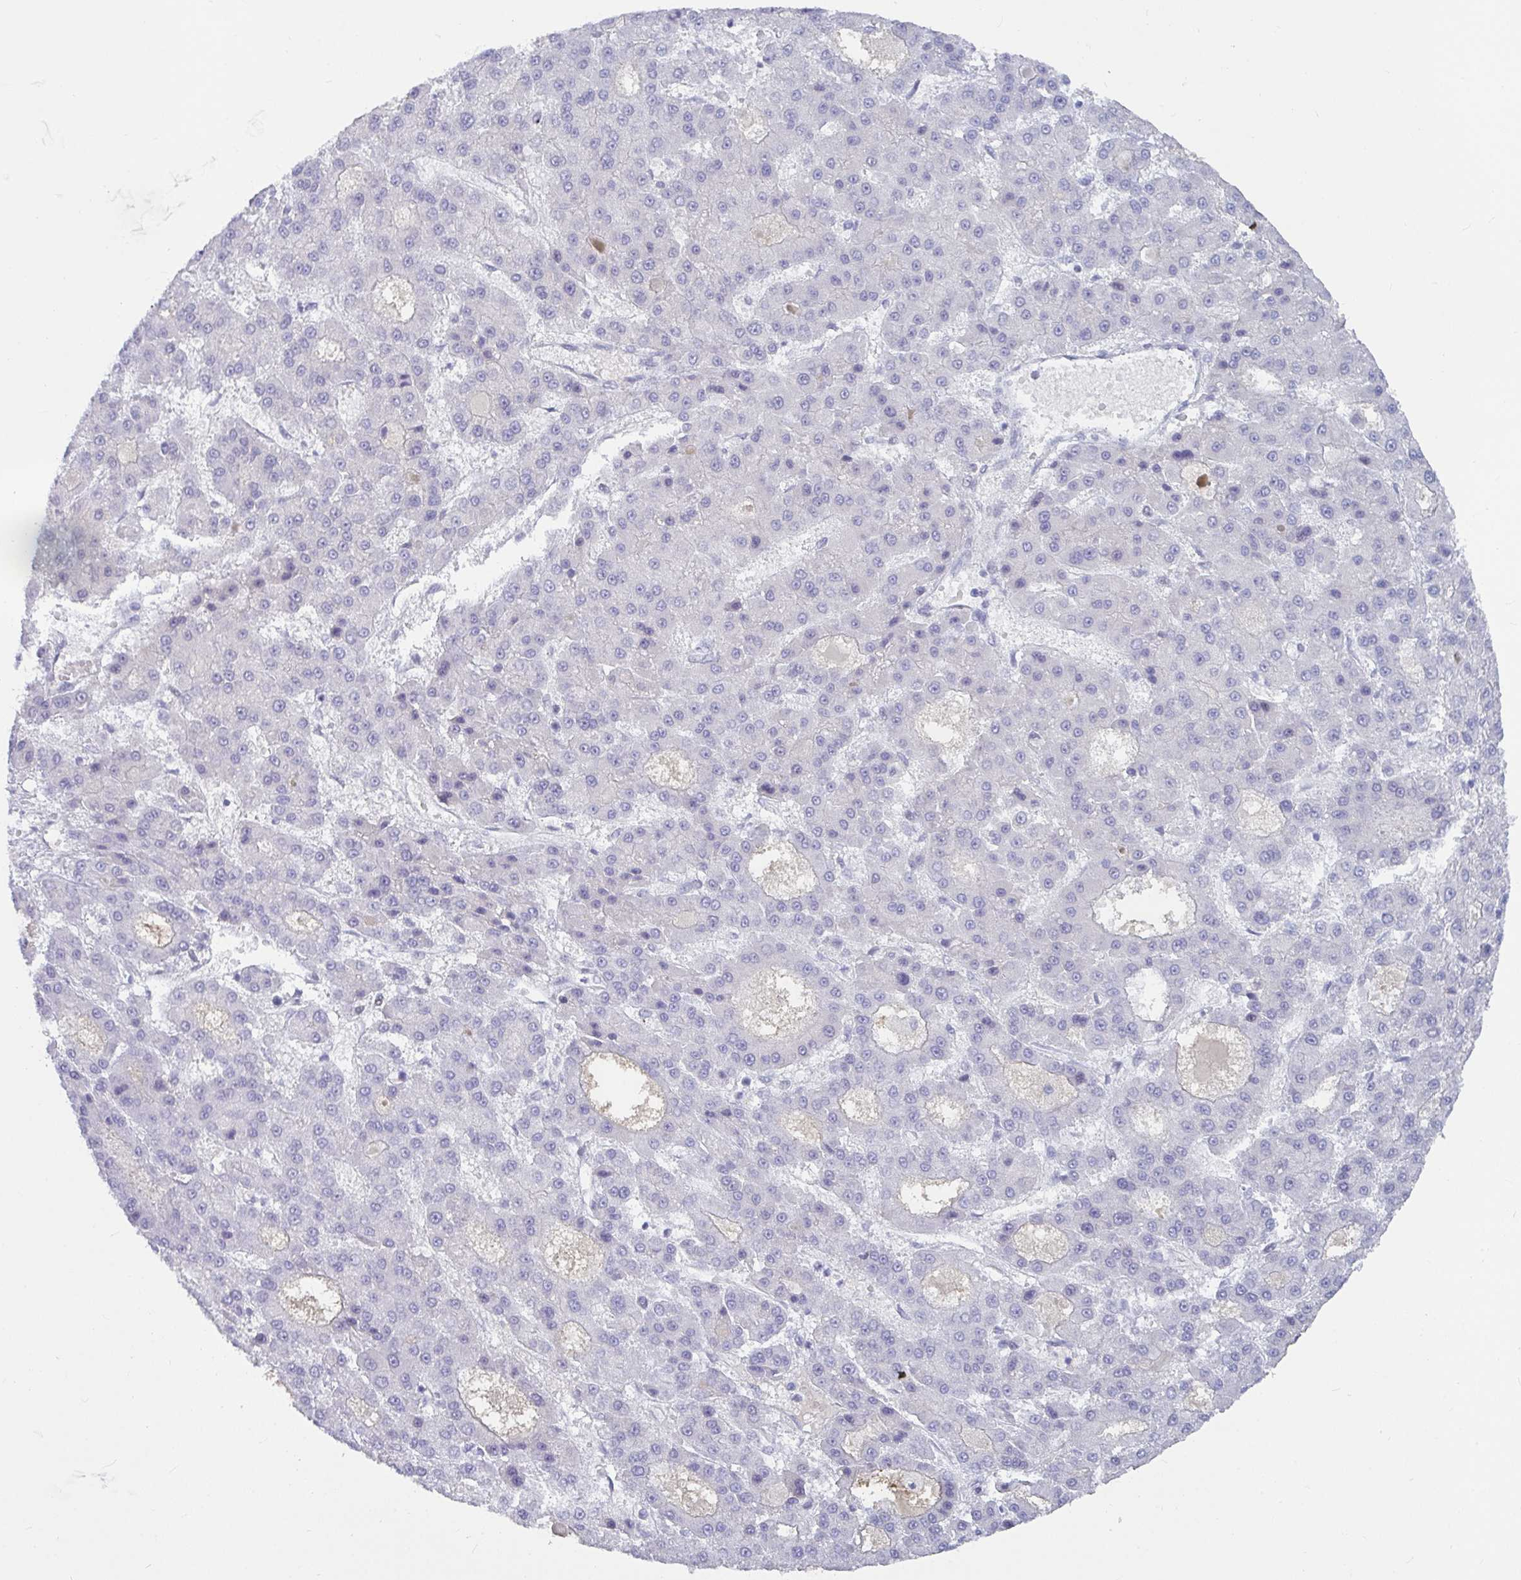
{"staining": {"intensity": "negative", "quantity": "none", "location": "none"}, "tissue": "liver cancer", "cell_type": "Tumor cells", "image_type": "cancer", "snomed": [{"axis": "morphology", "description": "Carcinoma, Hepatocellular, NOS"}, {"axis": "topography", "description": "Liver"}], "caption": "This is an immunohistochemistry (IHC) histopathology image of human liver cancer (hepatocellular carcinoma). There is no expression in tumor cells.", "gene": "NPY", "patient": {"sex": "male", "age": 70}}